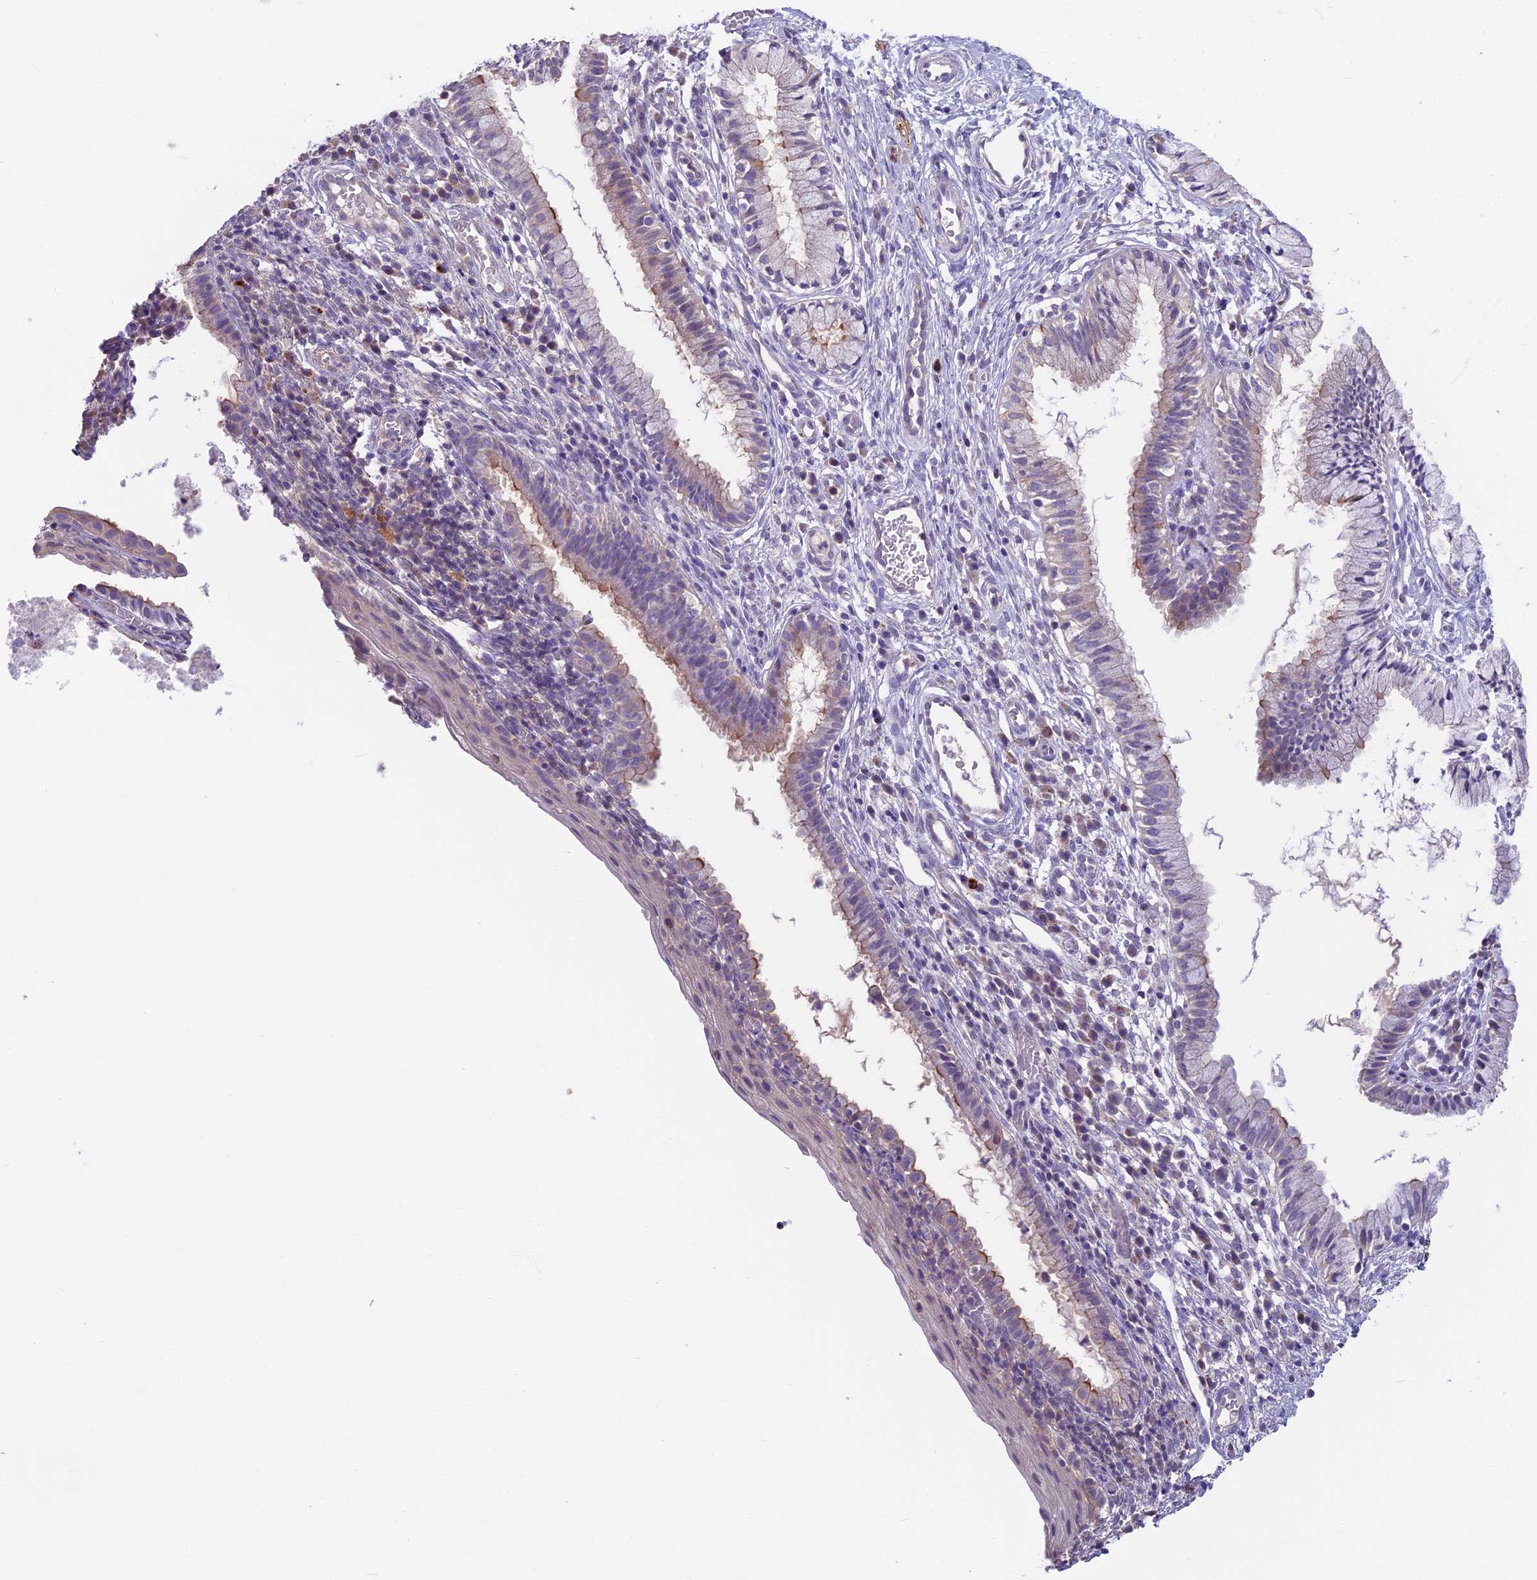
{"staining": {"intensity": "moderate", "quantity": "<25%", "location": "cytoplasmic/membranous"}, "tissue": "cervix", "cell_type": "Glandular cells", "image_type": "normal", "snomed": [{"axis": "morphology", "description": "Normal tissue, NOS"}, {"axis": "topography", "description": "Cervix"}], "caption": "This image displays immunohistochemistry staining of benign human cervix, with low moderate cytoplasmic/membranous positivity in approximately <25% of glandular cells.", "gene": "SNAP91", "patient": {"sex": "female", "age": 27}}